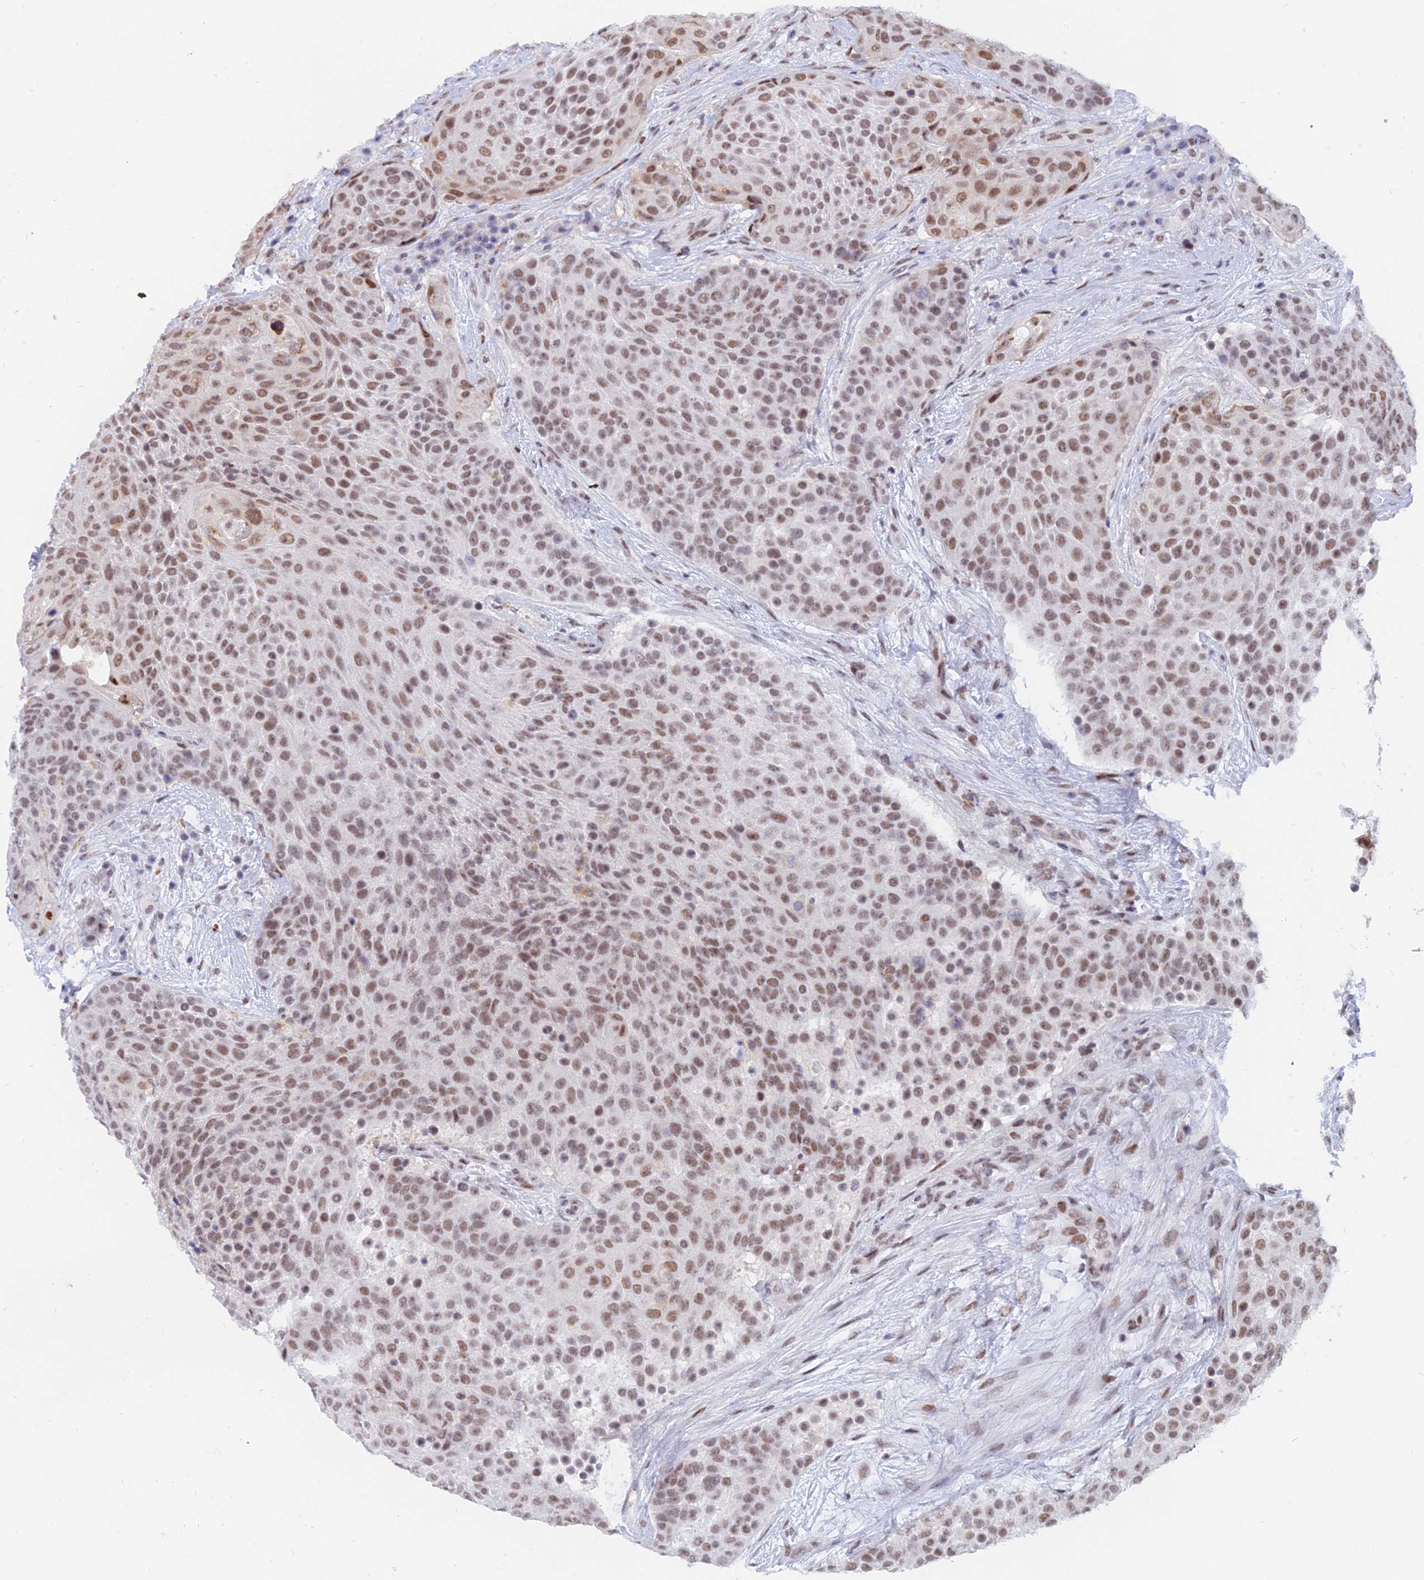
{"staining": {"intensity": "moderate", "quantity": ">75%", "location": "nuclear"}, "tissue": "urothelial cancer", "cell_type": "Tumor cells", "image_type": "cancer", "snomed": [{"axis": "morphology", "description": "Urothelial carcinoma, High grade"}, {"axis": "topography", "description": "Urinary bladder"}], "caption": "A high-resolution photomicrograph shows immunohistochemistry staining of high-grade urothelial carcinoma, which shows moderate nuclear positivity in about >75% of tumor cells. The protein of interest is stained brown, and the nuclei are stained in blue (DAB (3,3'-diaminobenzidine) IHC with brightfield microscopy, high magnification).", "gene": "DPY30", "patient": {"sex": "female", "age": 63}}